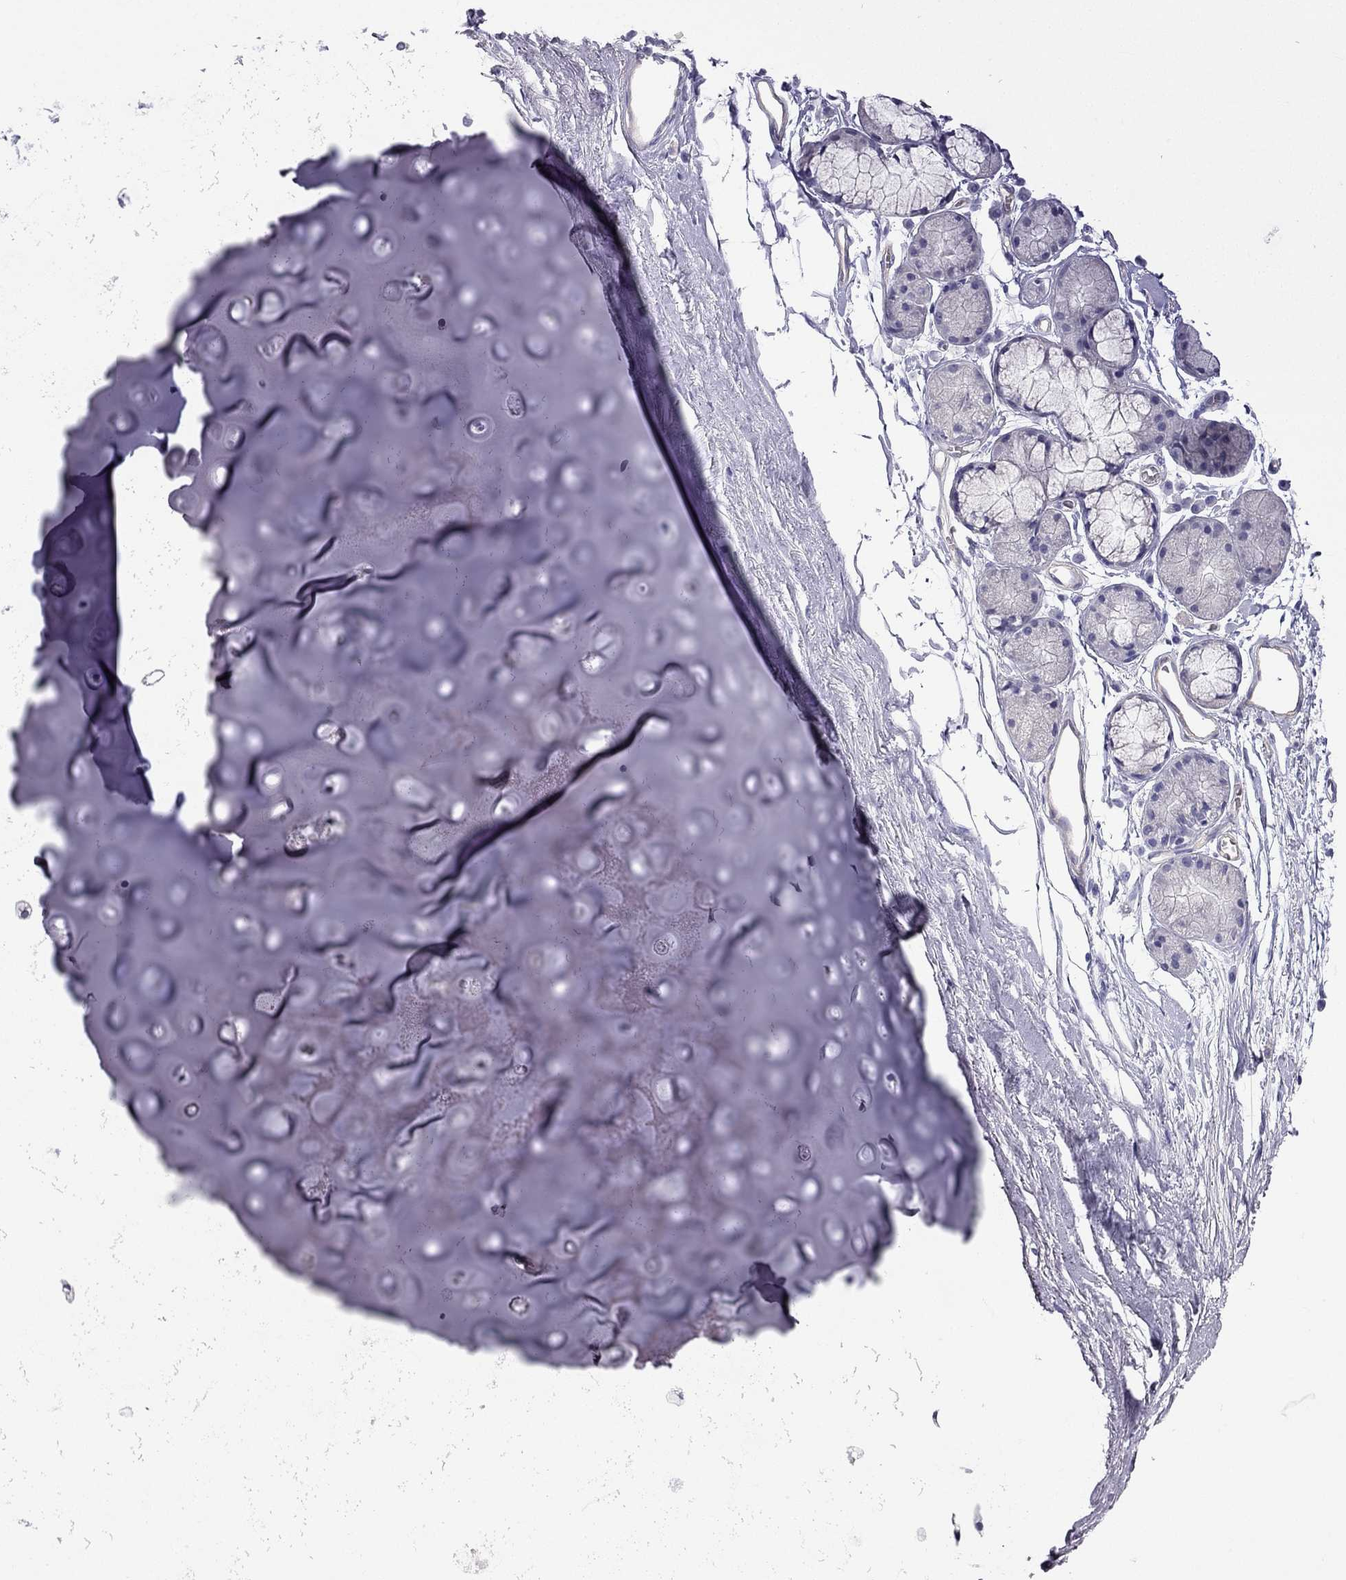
{"staining": {"intensity": "negative", "quantity": "none", "location": "none"}, "tissue": "soft tissue", "cell_type": "Chondrocytes", "image_type": "normal", "snomed": [{"axis": "morphology", "description": "Normal tissue, NOS"}, {"axis": "topography", "description": "Cartilage tissue"}, {"axis": "topography", "description": "Bronchus"}], "caption": "The image shows no staining of chondrocytes in normal soft tissue. (DAB (3,3'-diaminobenzidine) IHC with hematoxylin counter stain).", "gene": "GJA8", "patient": {"sex": "female", "age": 79}}